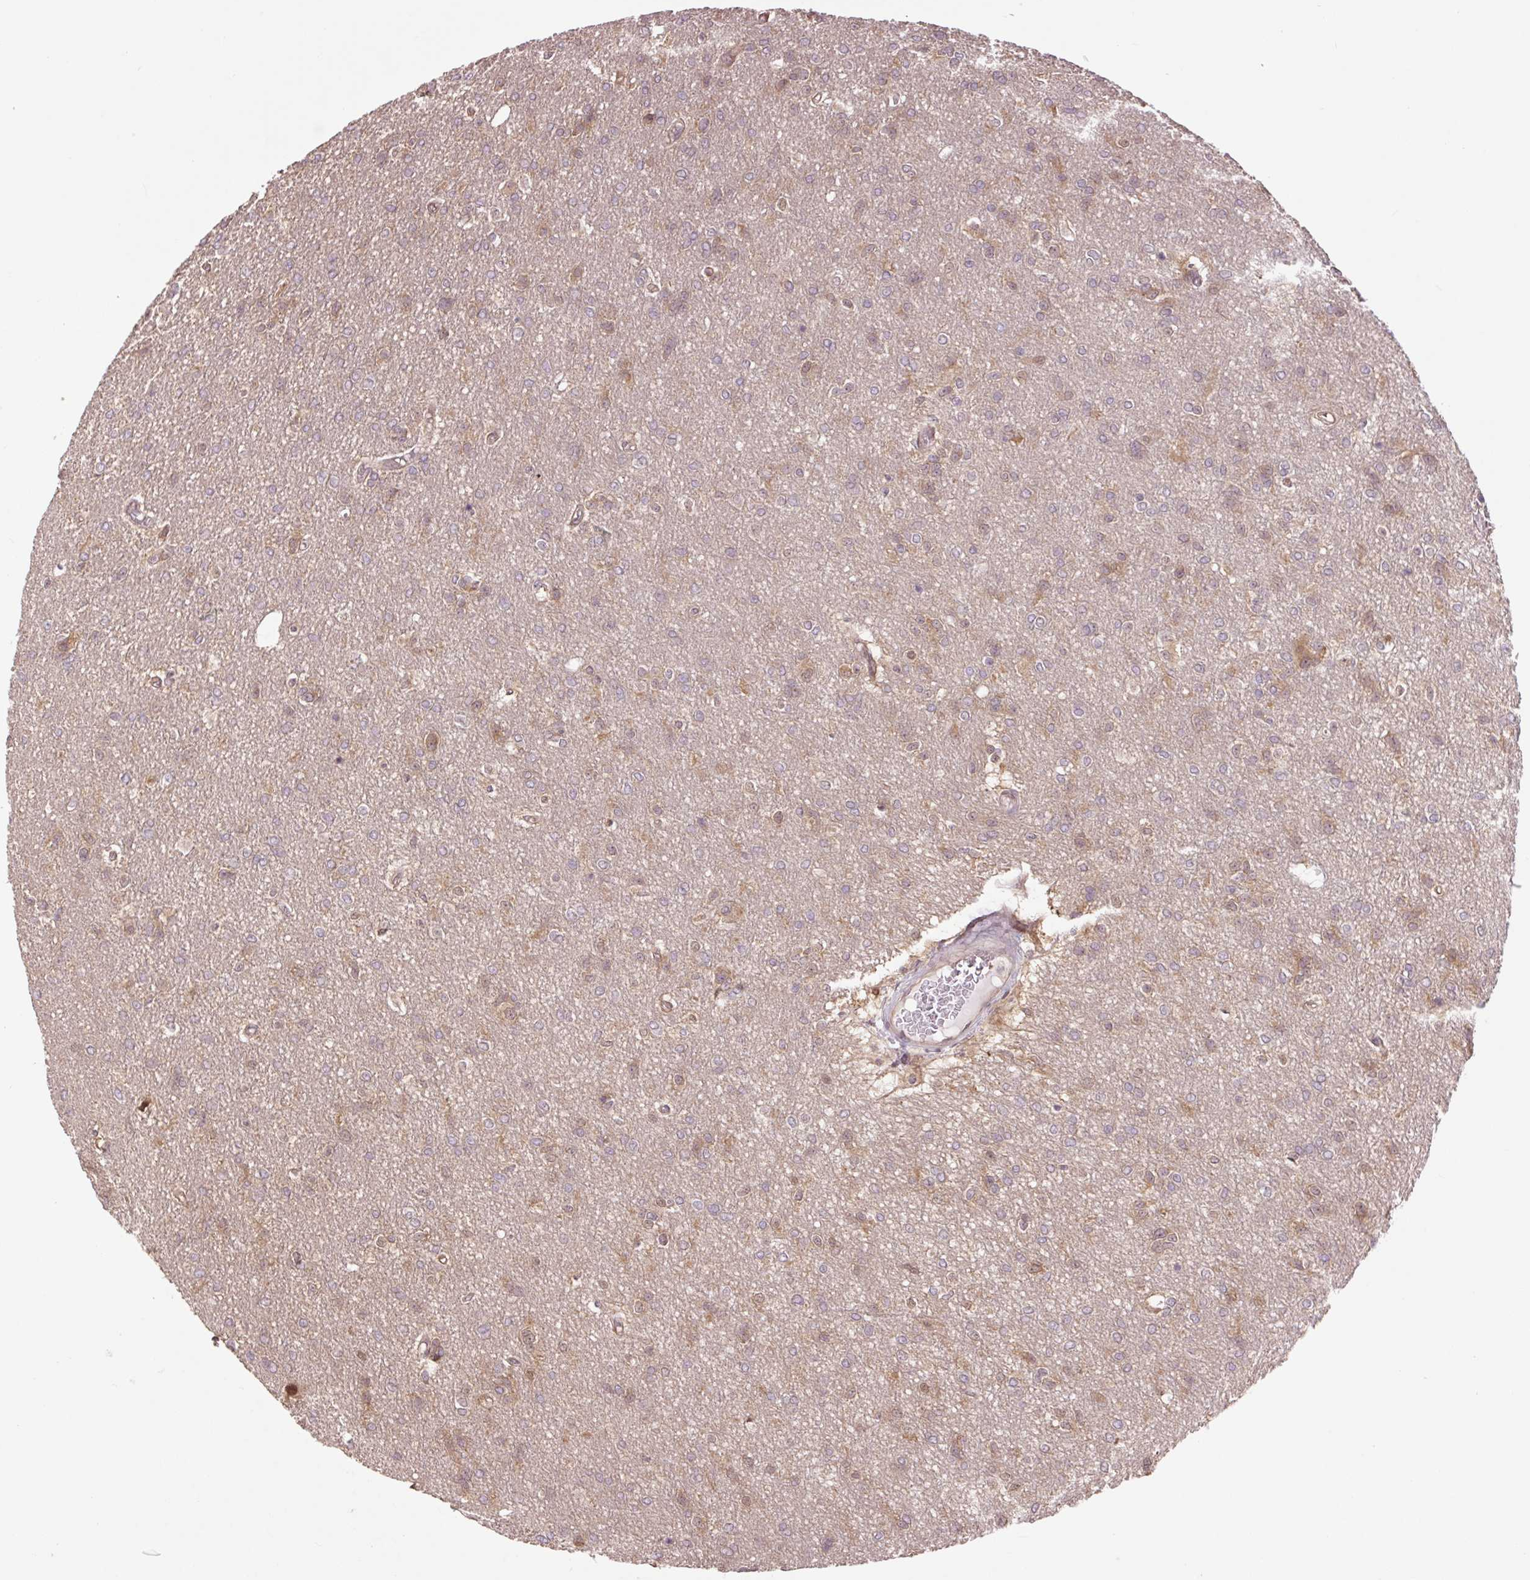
{"staining": {"intensity": "weak", "quantity": "<25%", "location": "cytoplasmic/membranous"}, "tissue": "glioma", "cell_type": "Tumor cells", "image_type": "cancer", "snomed": [{"axis": "morphology", "description": "Glioma, malignant, Low grade"}, {"axis": "topography", "description": "Brain"}], "caption": "High power microscopy micrograph of an immunohistochemistry histopathology image of low-grade glioma (malignant), revealing no significant expression in tumor cells. The staining is performed using DAB (3,3'-diaminobenzidine) brown chromogen with nuclei counter-stained in using hematoxylin.", "gene": "TPT1", "patient": {"sex": "male", "age": 26}}